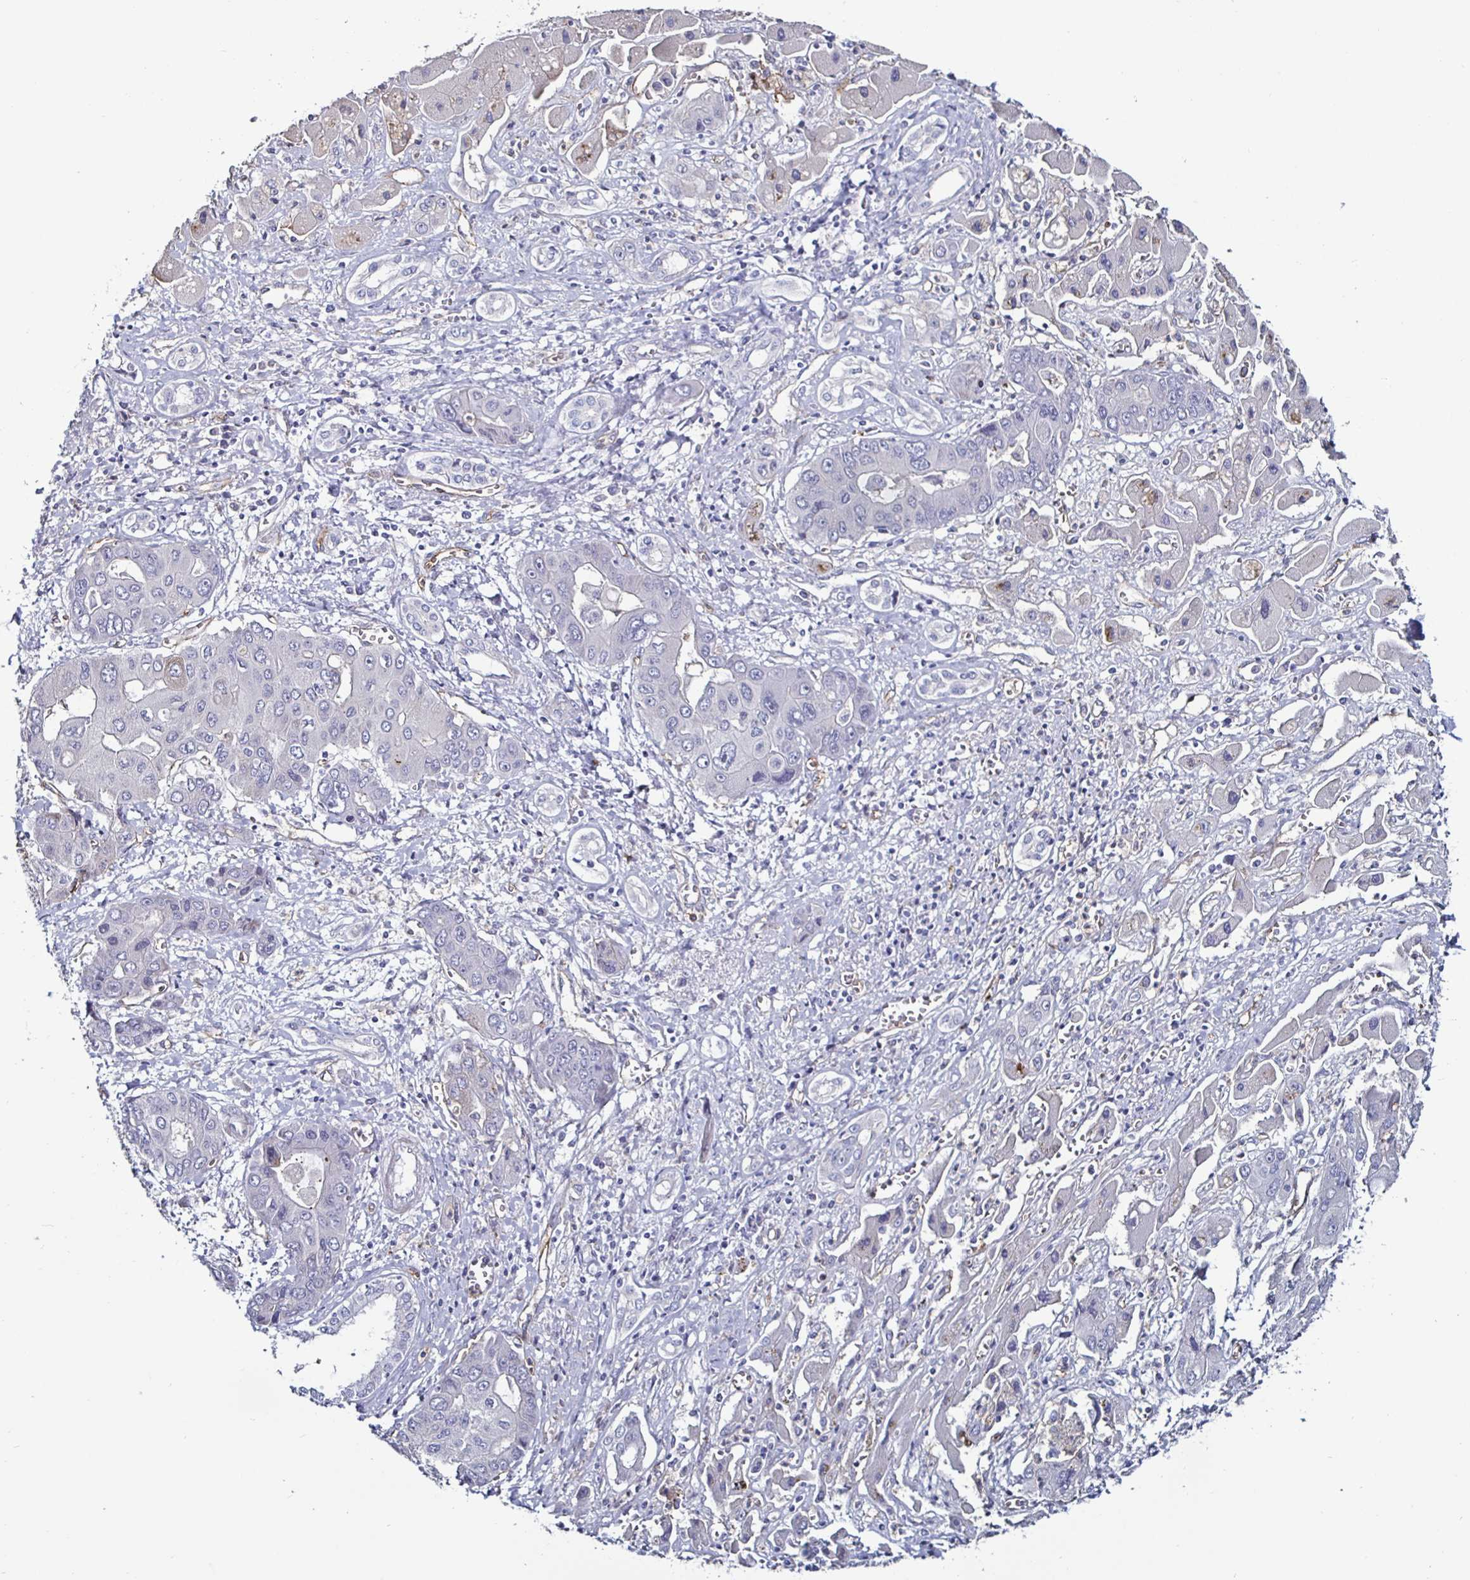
{"staining": {"intensity": "negative", "quantity": "none", "location": "none"}, "tissue": "liver cancer", "cell_type": "Tumor cells", "image_type": "cancer", "snomed": [{"axis": "morphology", "description": "Cholangiocarcinoma"}, {"axis": "topography", "description": "Liver"}], "caption": "There is no significant expression in tumor cells of liver cholangiocarcinoma.", "gene": "ACSBG2", "patient": {"sex": "male", "age": 67}}